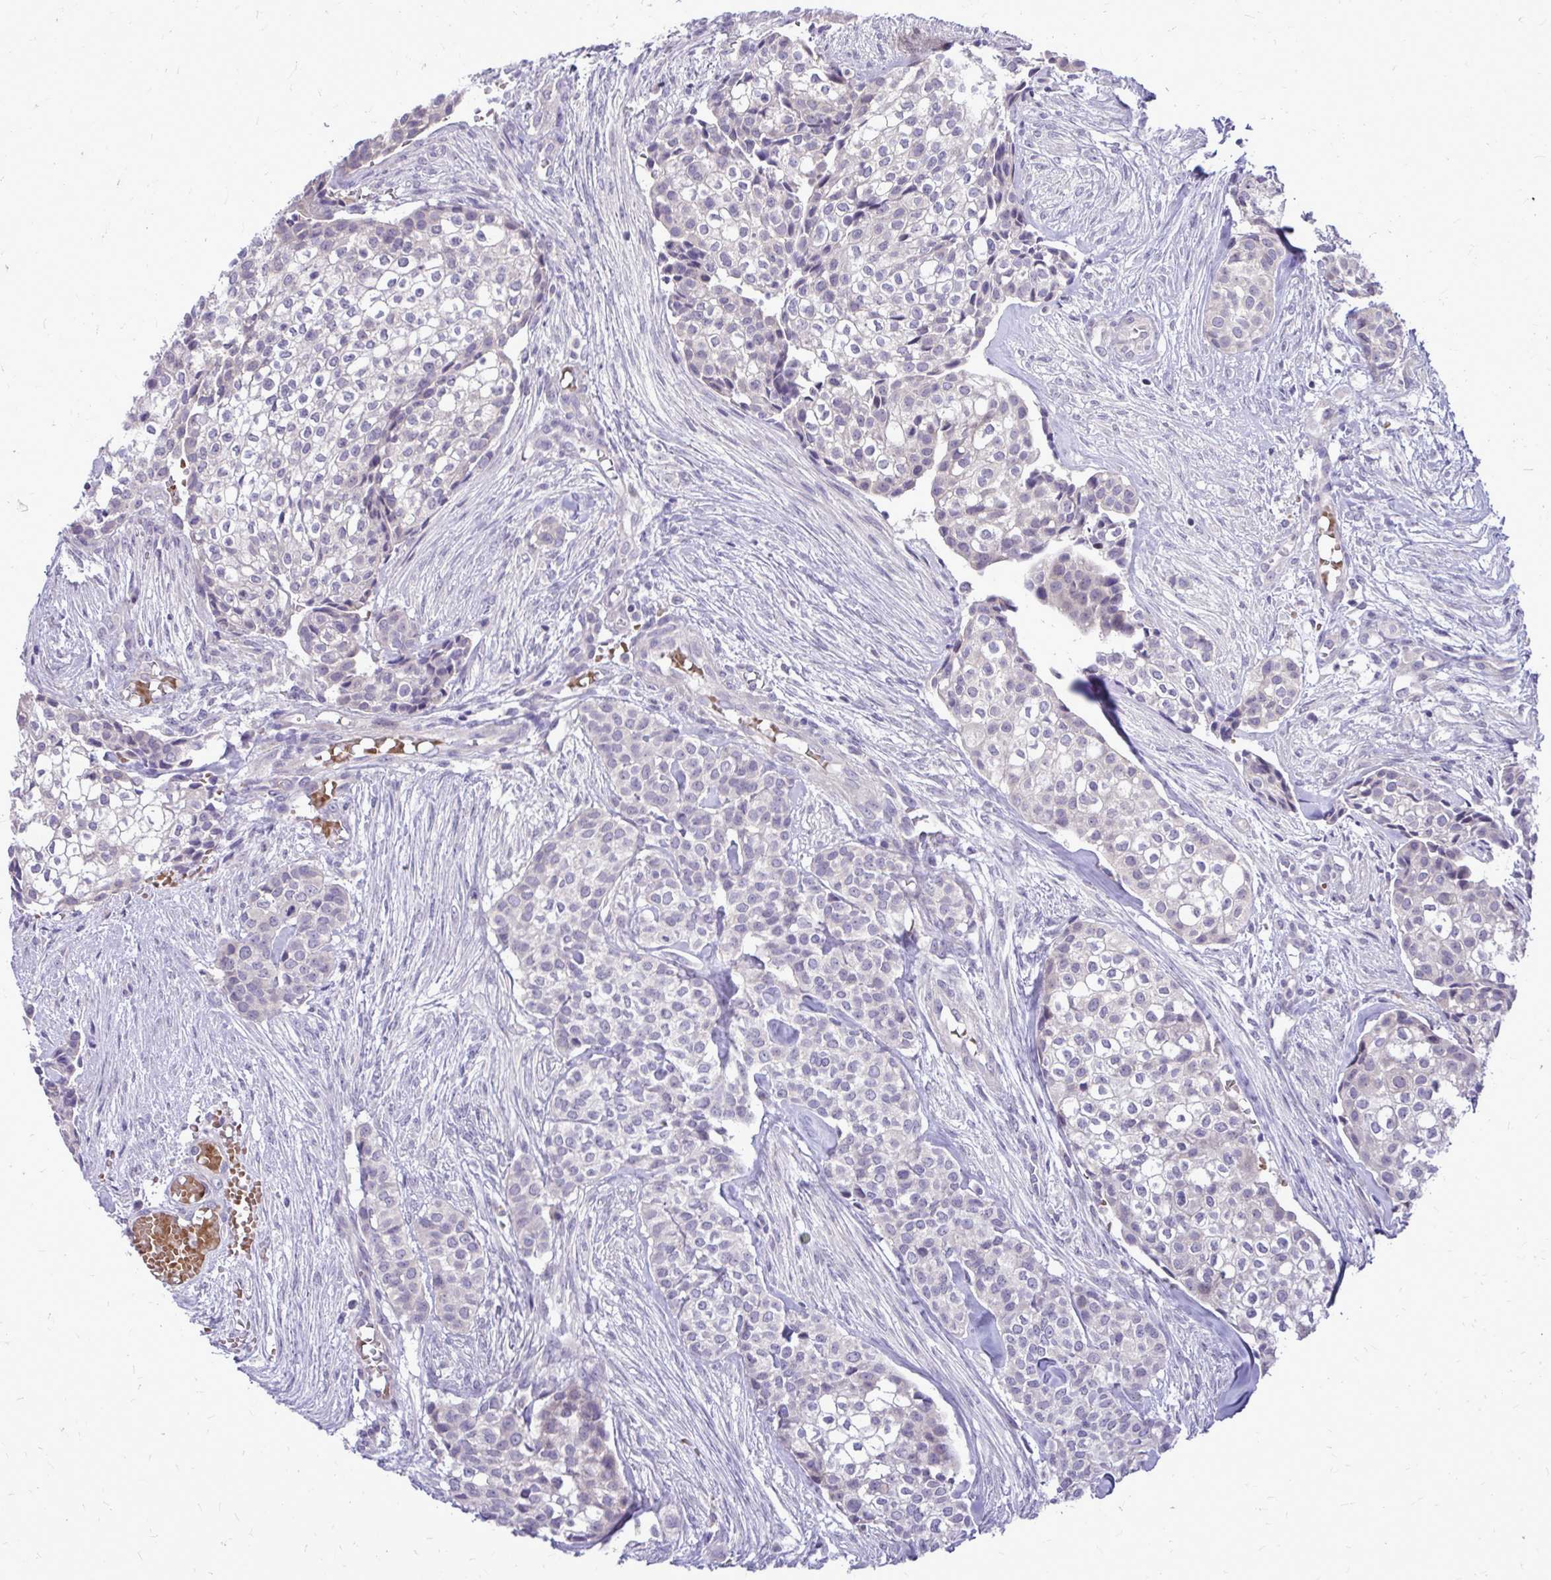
{"staining": {"intensity": "negative", "quantity": "none", "location": "none"}, "tissue": "head and neck cancer", "cell_type": "Tumor cells", "image_type": "cancer", "snomed": [{"axis": "morphology", "description": "Adenocarcinoma, NOS"}, {"axis": "topography", "description": "Head-Neck"}], "caption": "High magnification brightfield microscopy of head and neck adenocarcinoma stained with DAB (brown) and counterstained with hematoxylin (blue): tumor cells show no significant positivity.", "gene": "DPY19L1", "patient": {"sex": "male", "age": 81}}